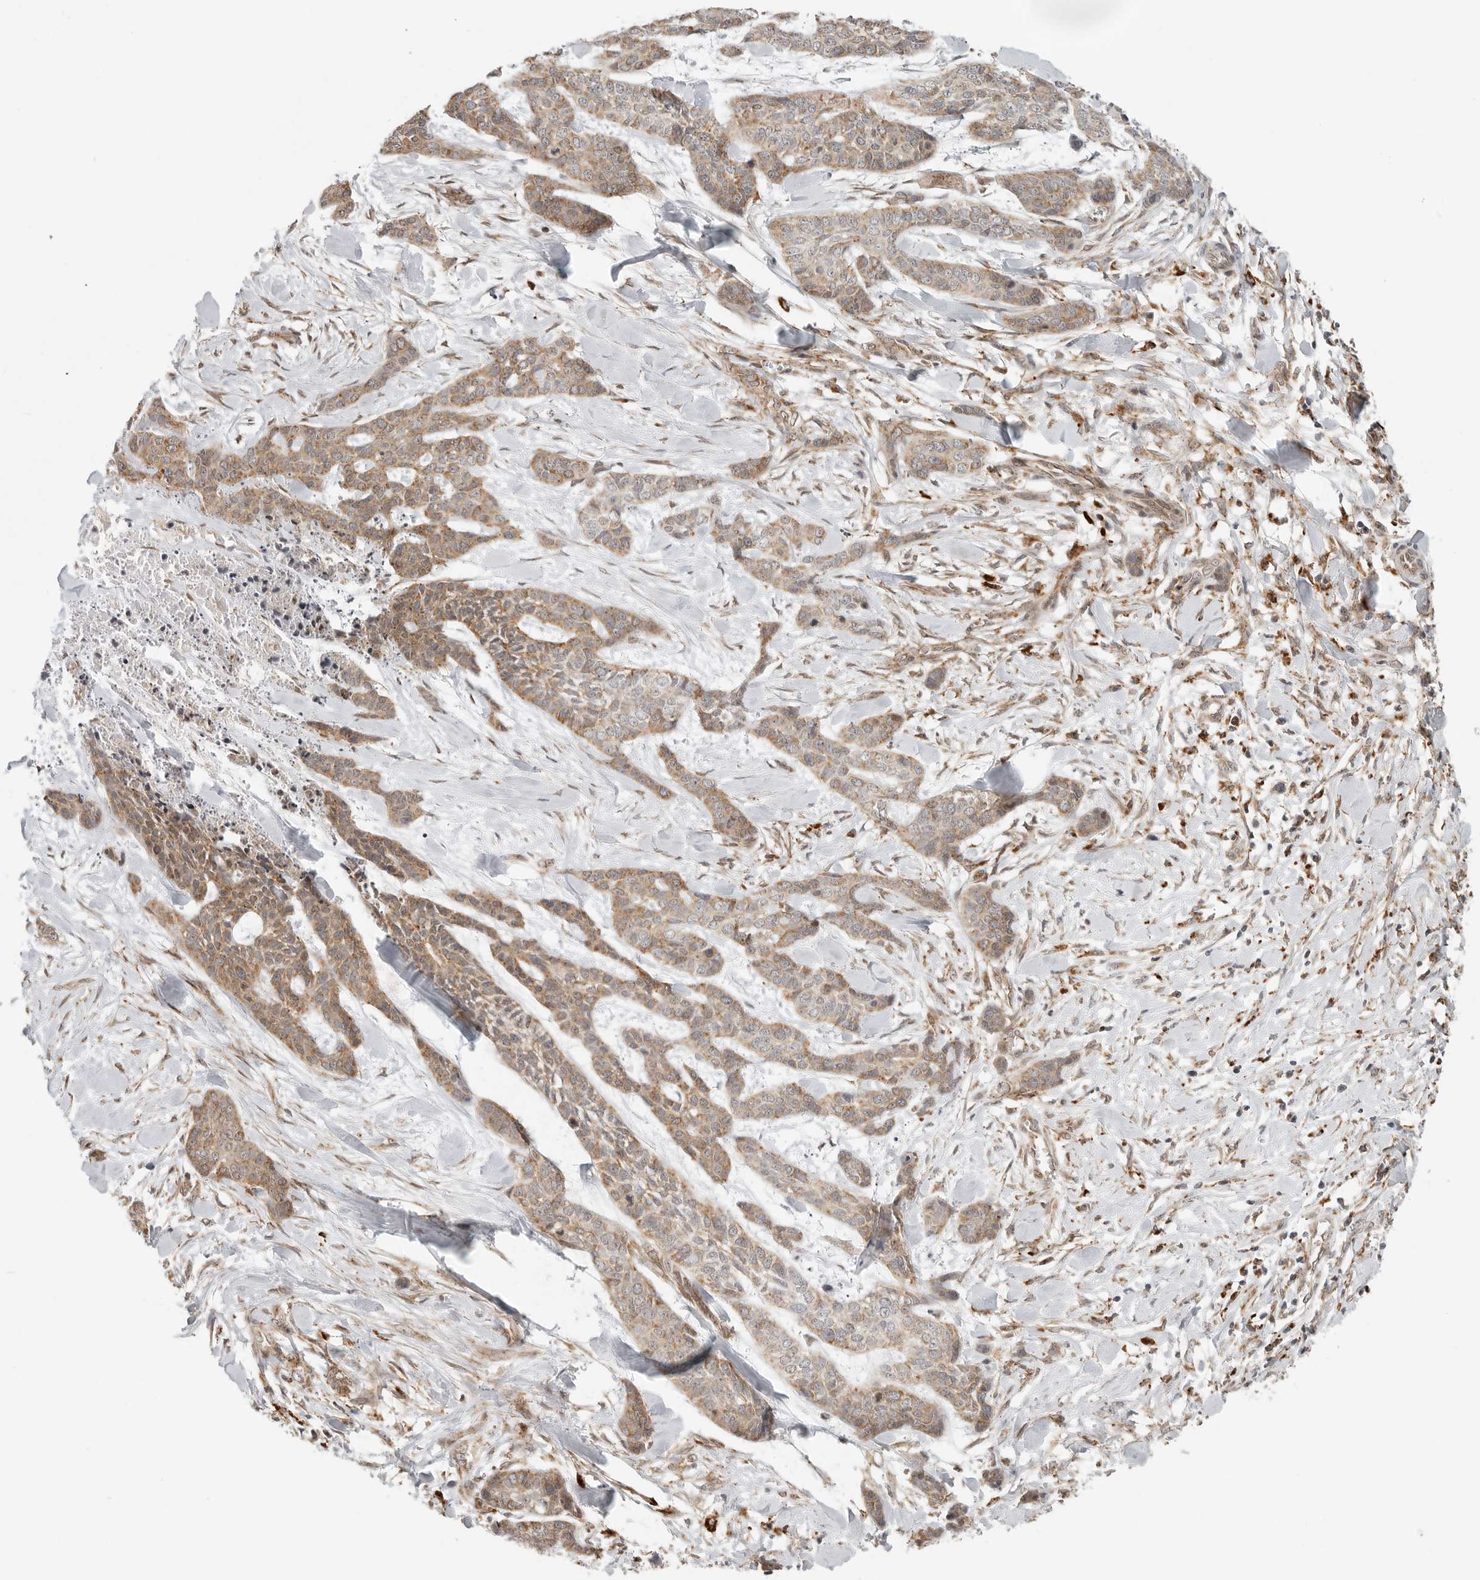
{"staining": {"intensity": "moderate", "quantity": ">75%", "location": "cytoplasmic/membranous"}, "tissue": "skin cancer", "cell_type": "Tumor cells", "image_type": "cancer", "snomed": [{"axis": "morphology", "description": "Basal cell carcinoma"}, {"axis": "topography", "description": "Skin"}], "caption": "The immunohistochemical stain shows moderate cytoplasmic/membranous positivity in tumor cells of skin basal cell carcinoma tissue.", "gene": "IDUA", "patient": {"sex": "female", "age": 64}}